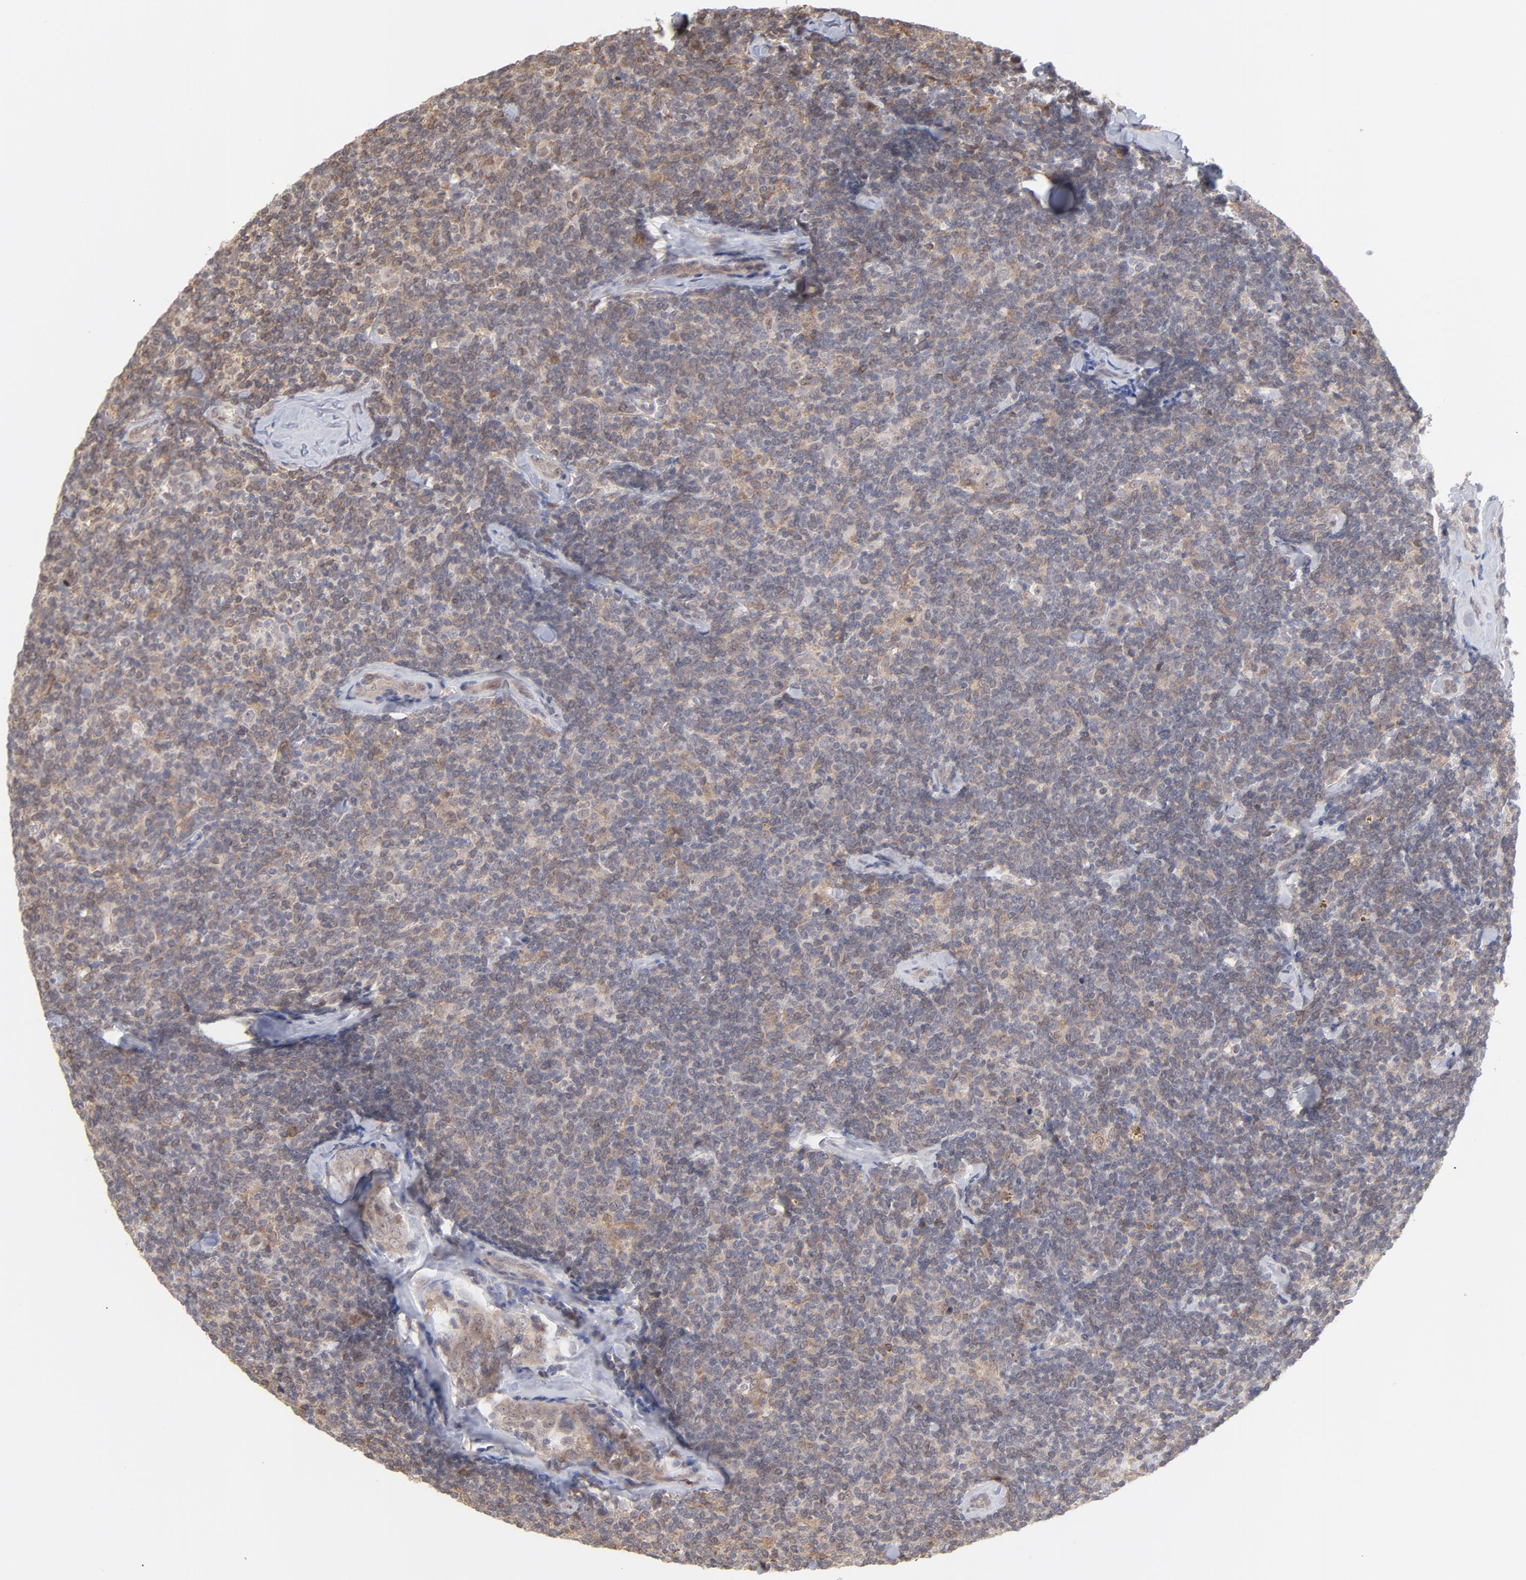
{"staining": {"intensity": "negative", "quantity": "none", "location": "none"}, "tissue": "lymphoma", "cell_type": "Tumor cells", "image_type": "cancer", "snomed": [{"axis": "morphology", "description": "Malignant lymphoma, non-Hodgkin's type, Low grade"}, {"axis": "topography", "description": "Lymph node"}], "caption": "This is an immunohistochemistry (IHC) image of lymphoma. There is no expression in tumor cells.", "gene": "OAS1", "patient": {"sex": "female", "age": 56}}